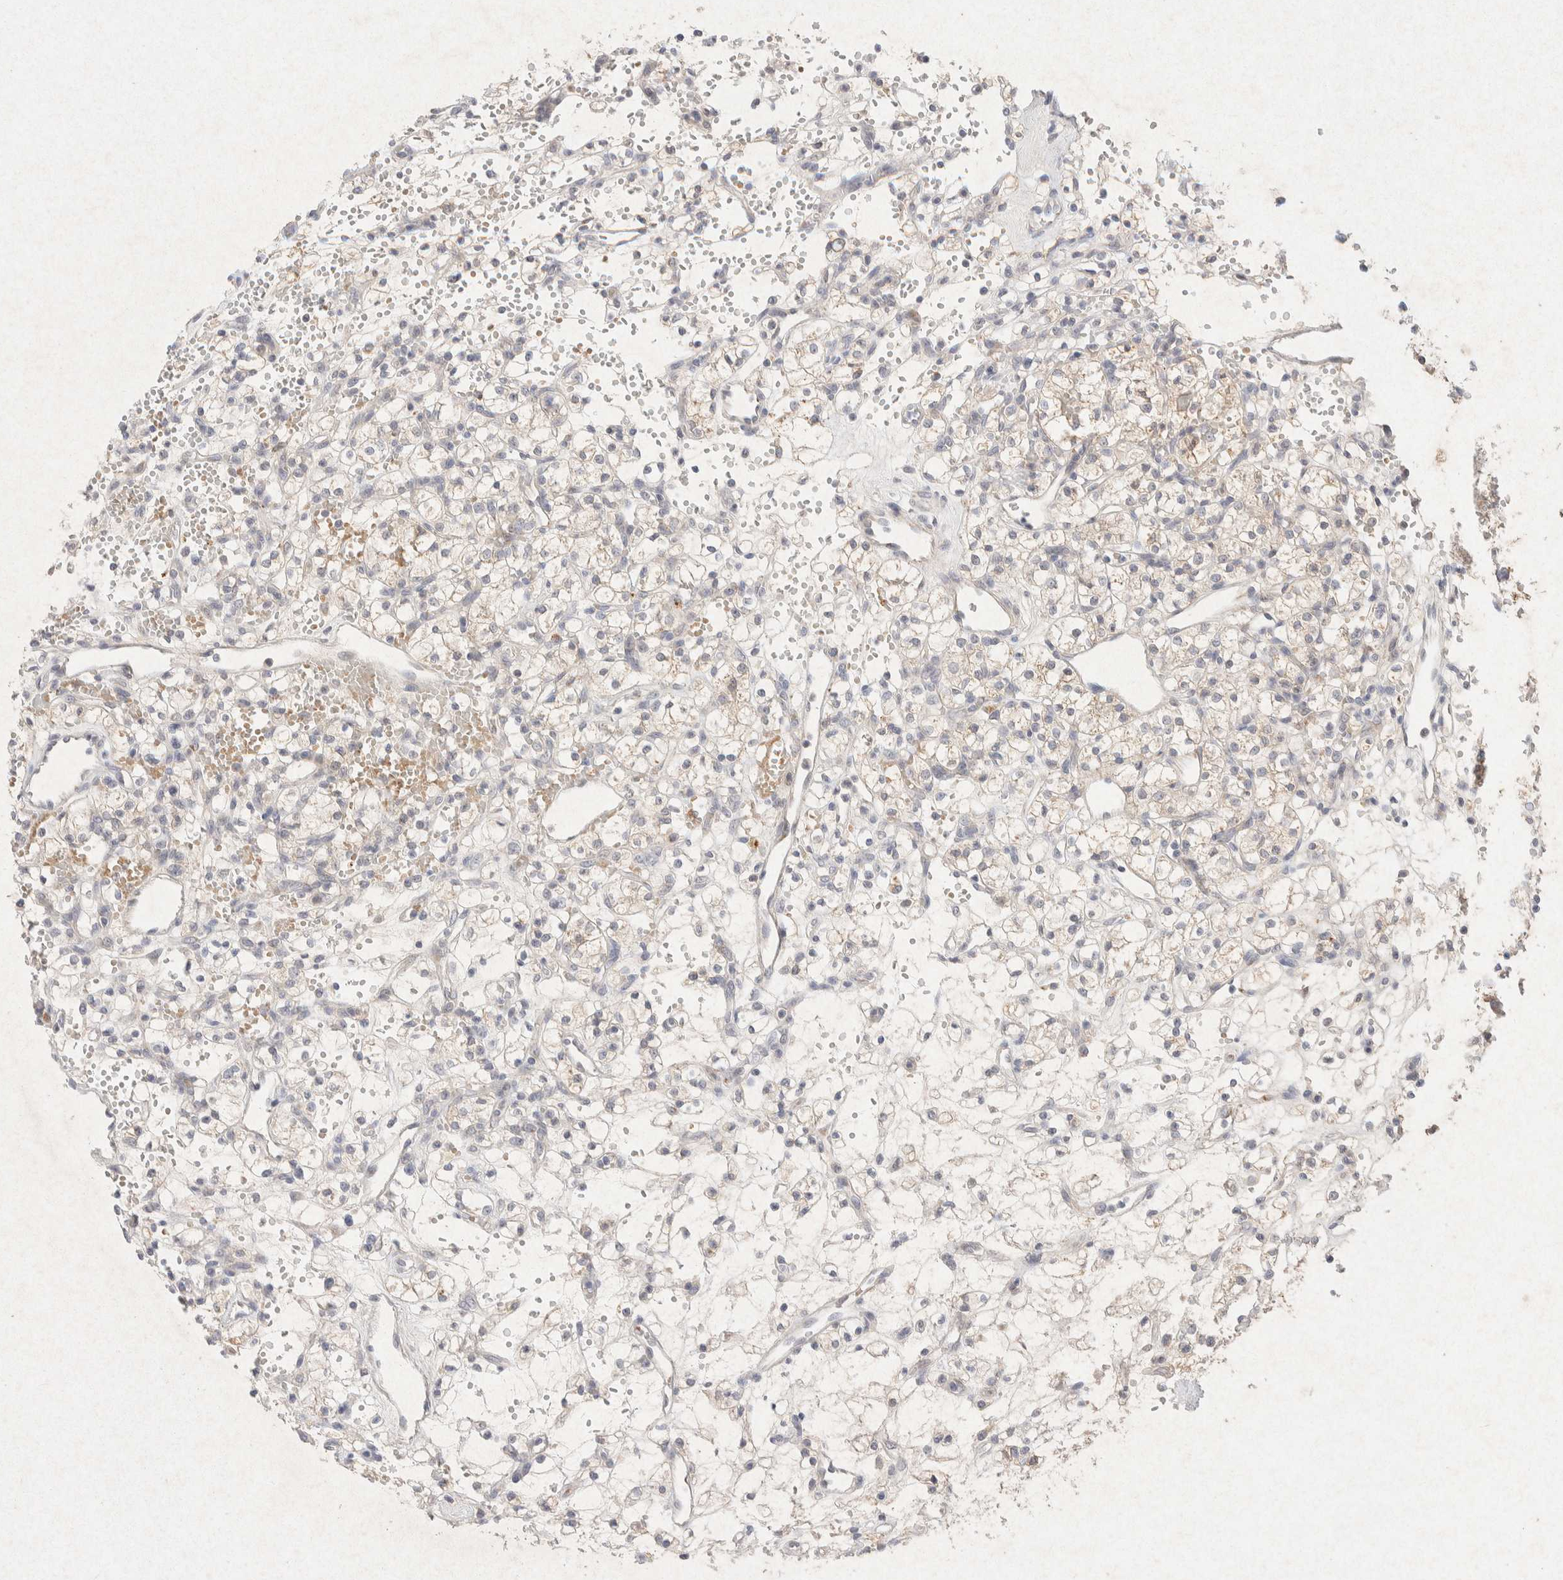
{"staining": {"intensity": "weak", "quantity": "<25%", "location": "cytoplasmic/membranous"}, "tissue": "renal cancer", "cell_type": "Tumor cells", "image_type": "cancer", "snomed": [{"axis": "morphology", "description": "Adenocarcinoma, NOS"}, {"axis": "topography", "description": "Kidney"}], "caption": "Protein analysis of renal cancer exhibits no significant positivity in tumor cells.", "gene": "GNAI1", "patient": {"sex": "female", "age": 60}}